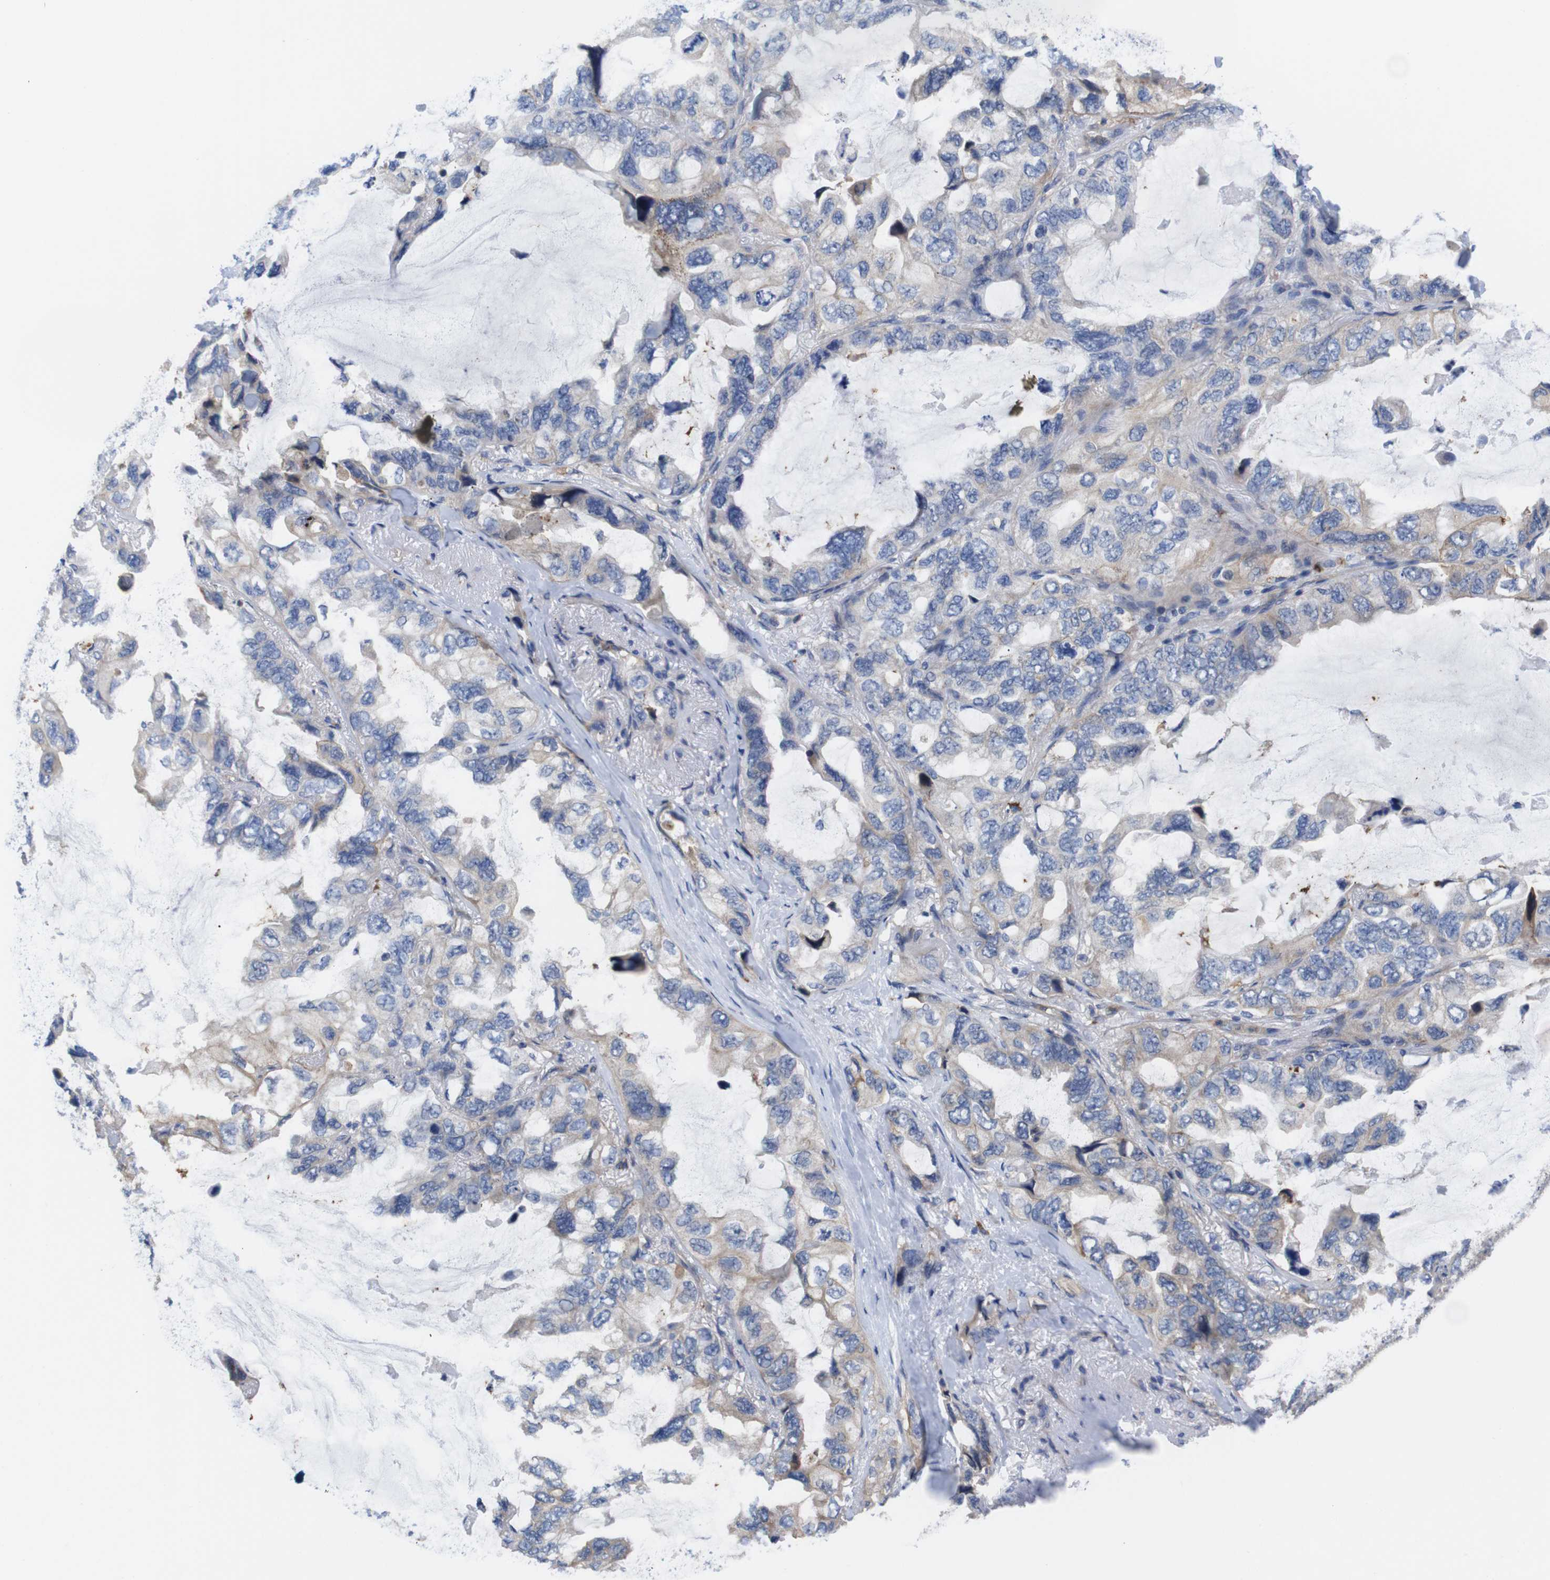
{"staining": {"intensity": "negative", "quantity": "none", "location": "none"}, "tissue": "lung cancer", "cell_type": "Tumor cells", "image_type": "cancer", "snomed": [{"axis": "morphology", "description": "Squamous cell carcinoma, NOS"}, {"axis": "topography", "description": "Lung"}], "caption": "Tumor cells show no significant staining in squamous cell carcinoma (lung).", "gene": "USH1C", "patient": {"sex": "female", "age": 73}}